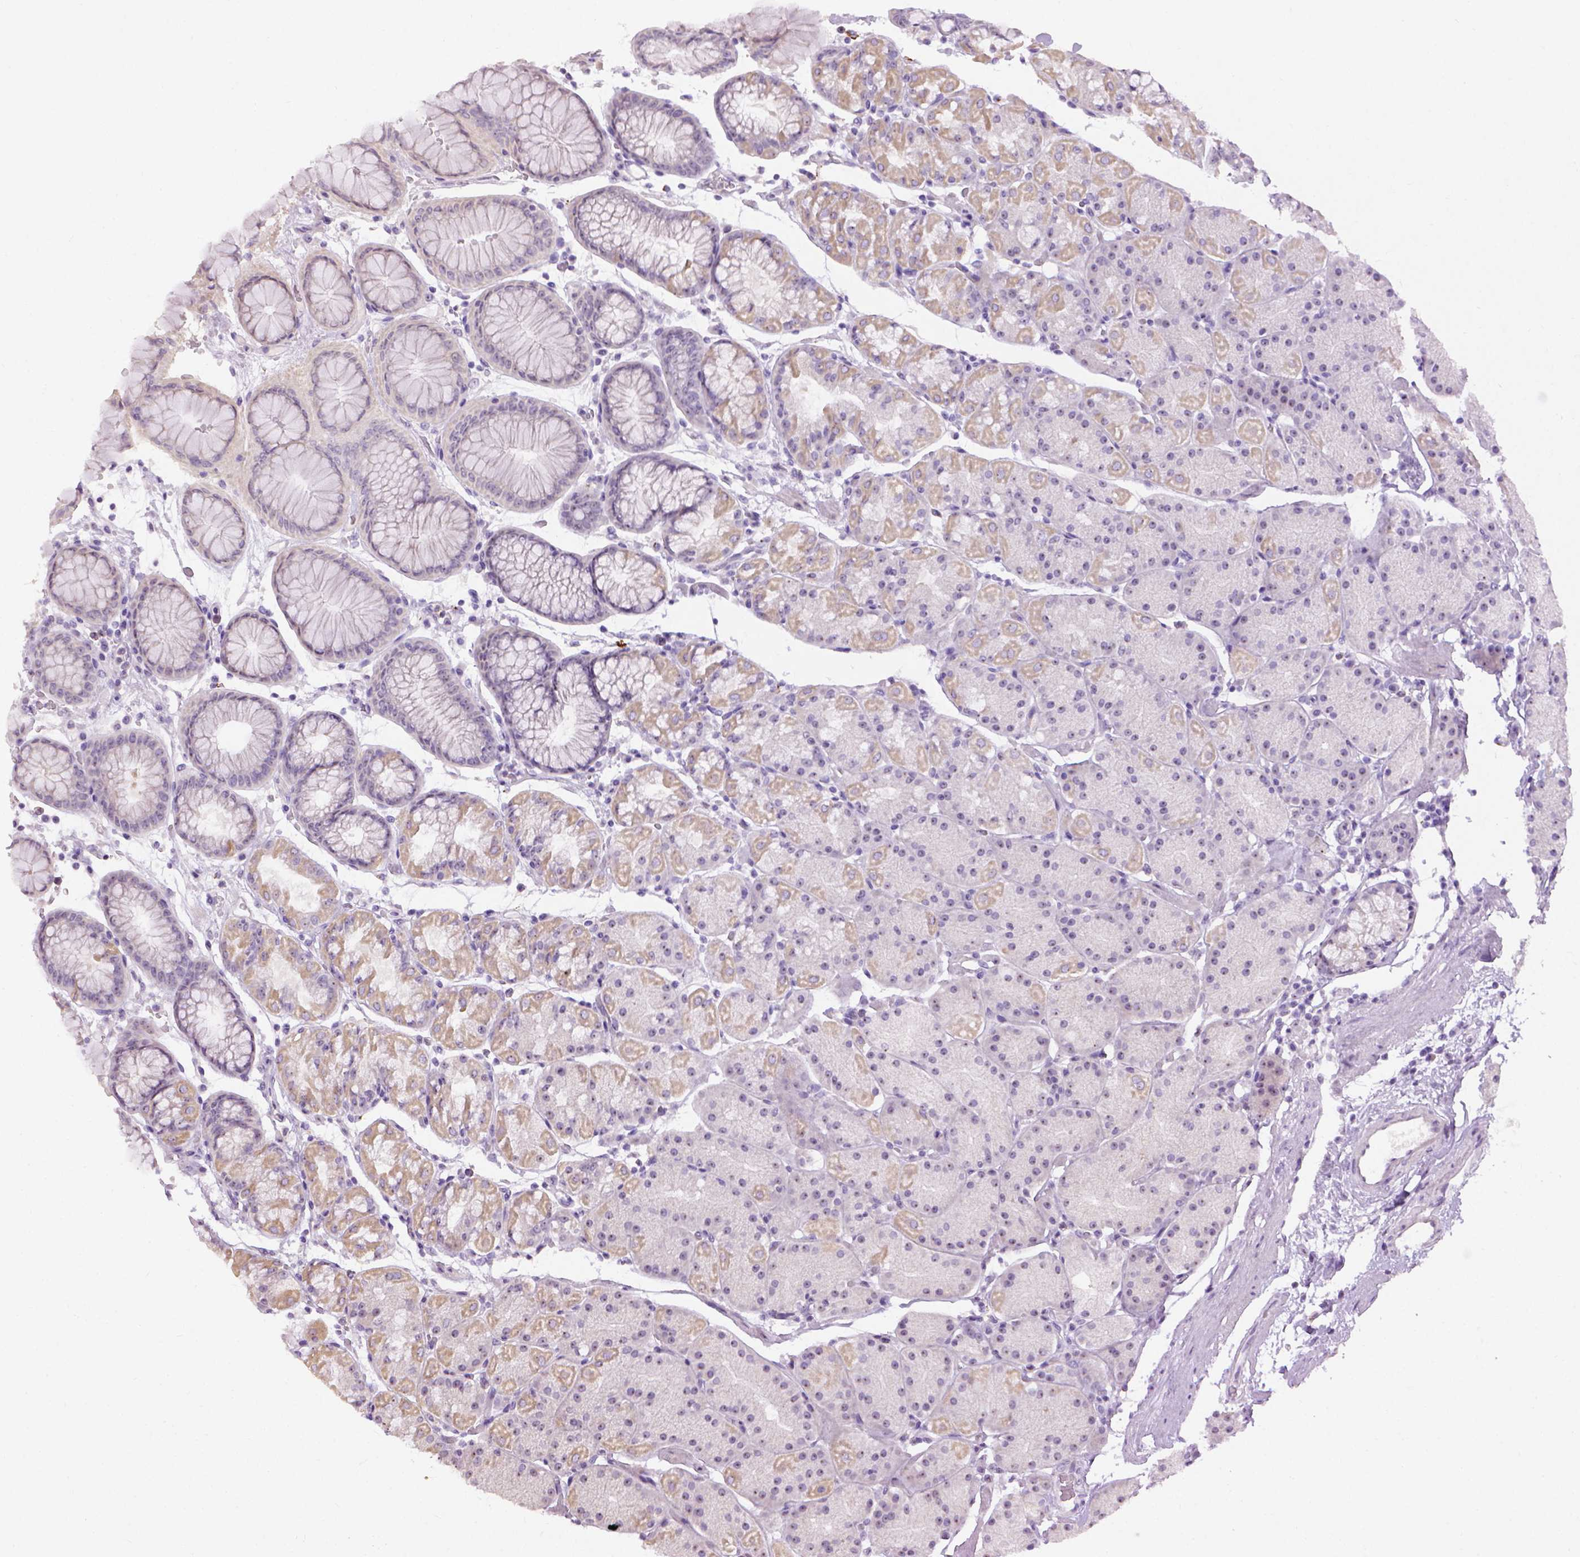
{"staining": {"intensity": "negative", "quantity": "none", "location": "none"}, "tissue": "stomach", "cell_type": "Glandular cells", "image_type": "normal", "snomed": [{"axis": "morphology", "description": "Normal tissue, NOS"}, {"axis": "topography", "description": "Stomach, upper"}, {"axis": "topography", "description": "Stomach"}], "caption": "Micrograph shows no protein expression in glandular cells of benign stomach. The staining was performed using DAB (3,3'-diaminobenzidine) to visualize the protein expression in brown, while the nuclei were stained in blue with hematoxylin (Magnification: 20x).", "gene": "UTP4", "patient": {"sex": "male", "age": 76}}